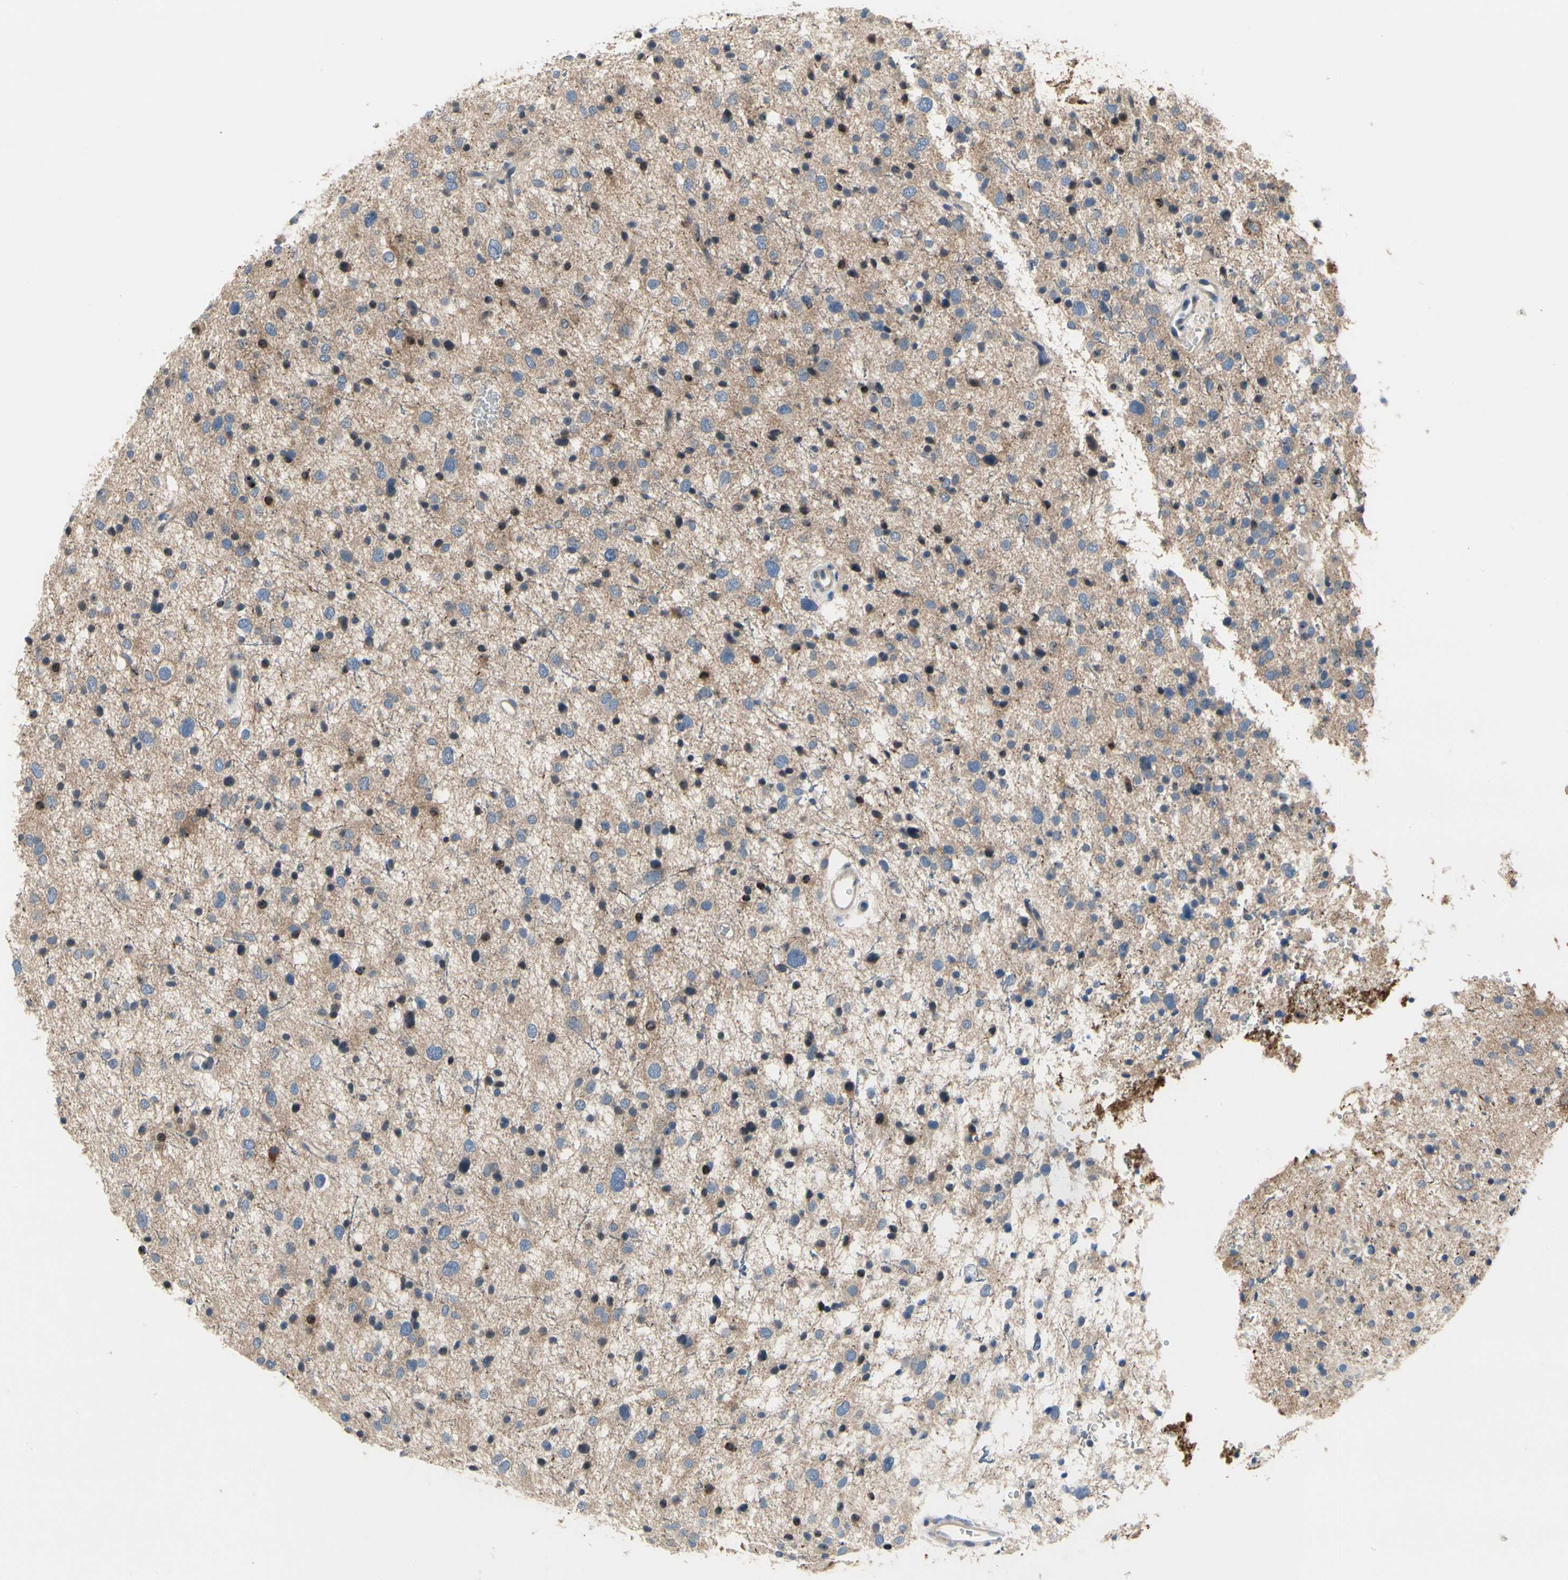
{"staining": {"intensity": "moderate", "quantity": "<25%", "location": "nuclear"}, "tissue": "glioma", "cell_type": "Tumor cells", "image_type": "cancer", "snomed": [{"axis": "morphology", "description": "Glioma, malignant, Low grade"}, {"axis": "topography", "description": "Brain"}], "caption": "Low-grade glioma (malignant) stained for a protein (brown) exhibits moderate nuclear positive staining in approximately <25% of tumor cells.", "gene": "NFASC", "patient": {"sex": "female", "age": 37}}